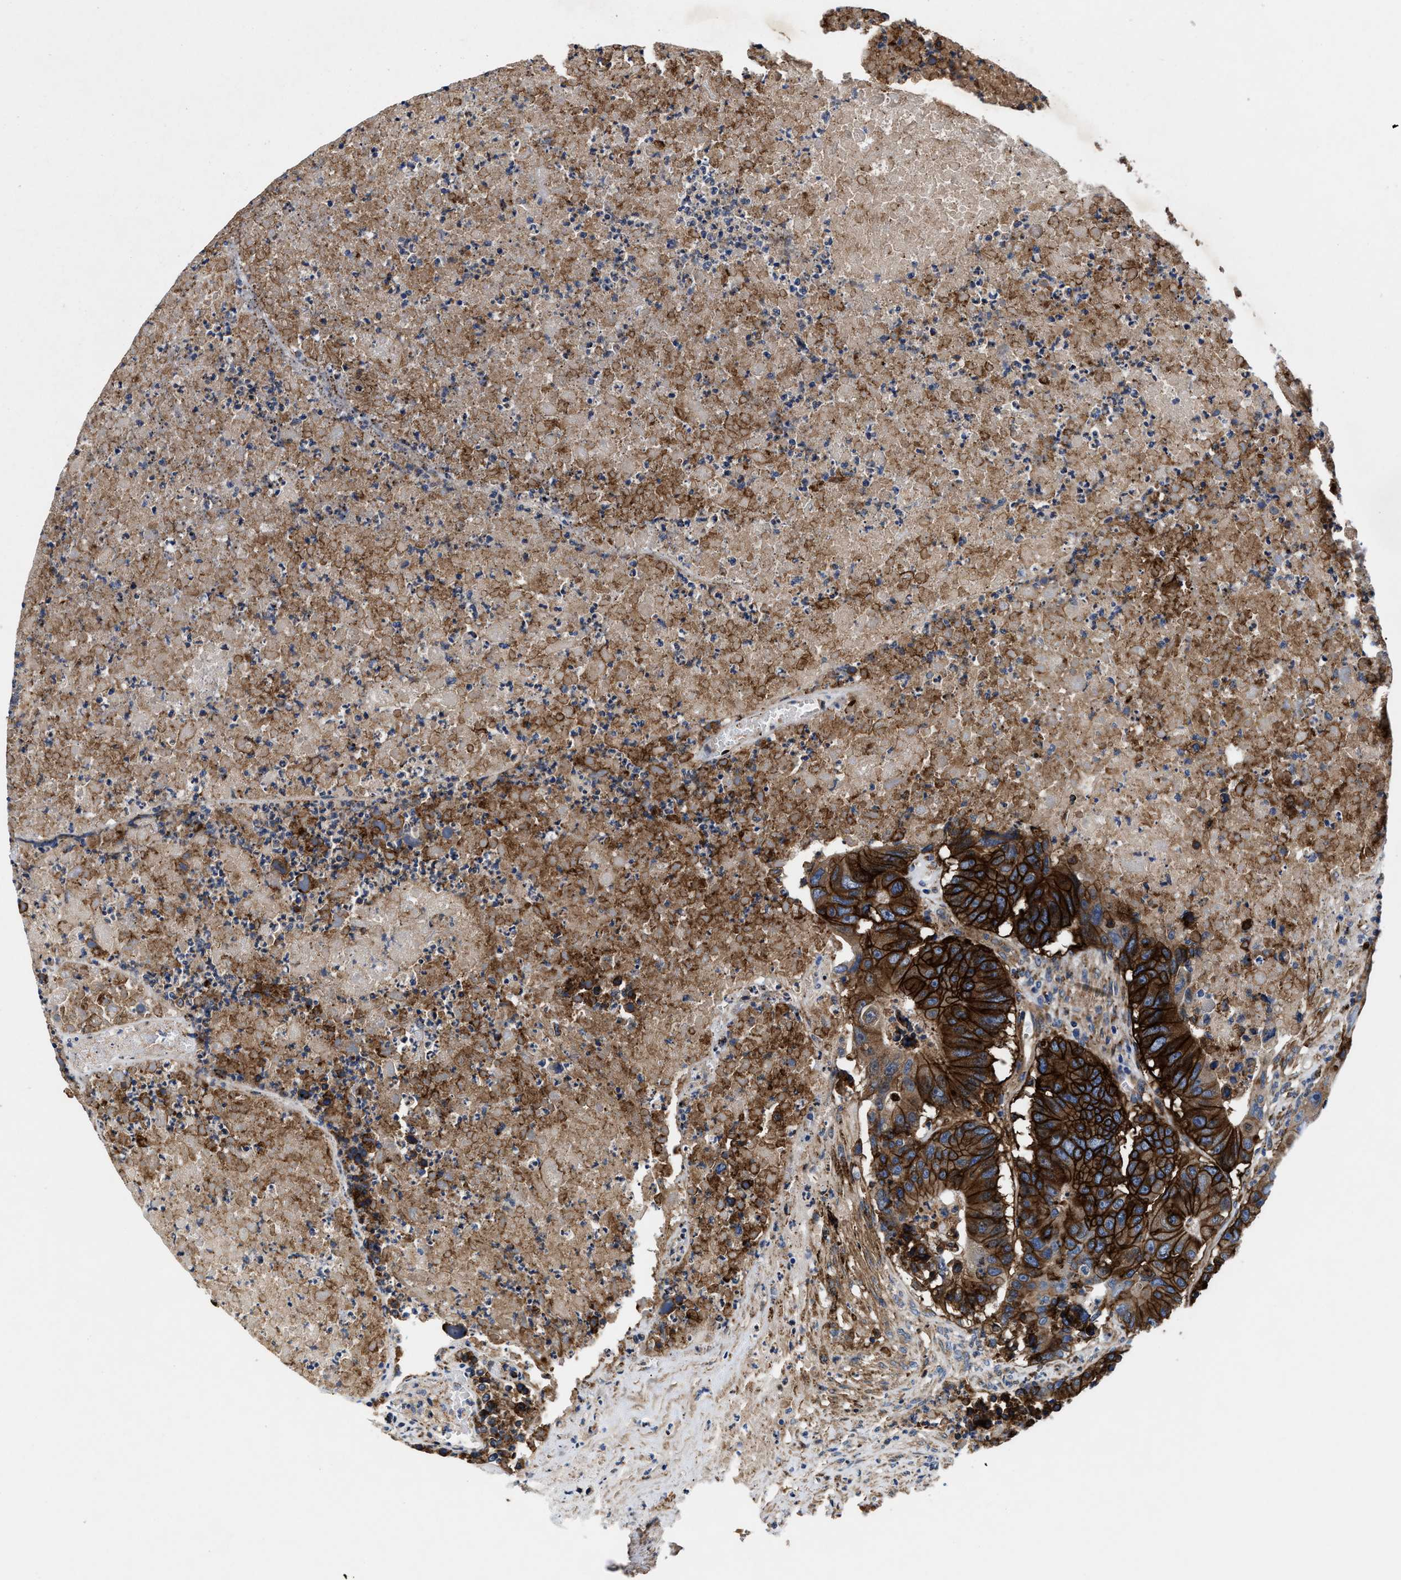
{"staining": {"intensity": "strong", "quantity": ">75%", "location": "cytoplasmic/membranous"}, "tissue": "colorectal cancer", "cell_type": "Tumor cells", "image_type": "cancer", "snomed": [{"axis": "morphology", "description": "Adenocarcinoma, NOS"}, {"axis": "topography", "description": "Colon"}], "caption": "An image showing strong cytoplasmic/membranous staining in approximately >75% of tumor cells in colorectal adenocarcinoma, as visualized by brown immunohistochemical staining.", "gene": "SLC12A2", "patient": {"sex": "male", "age": 87}}